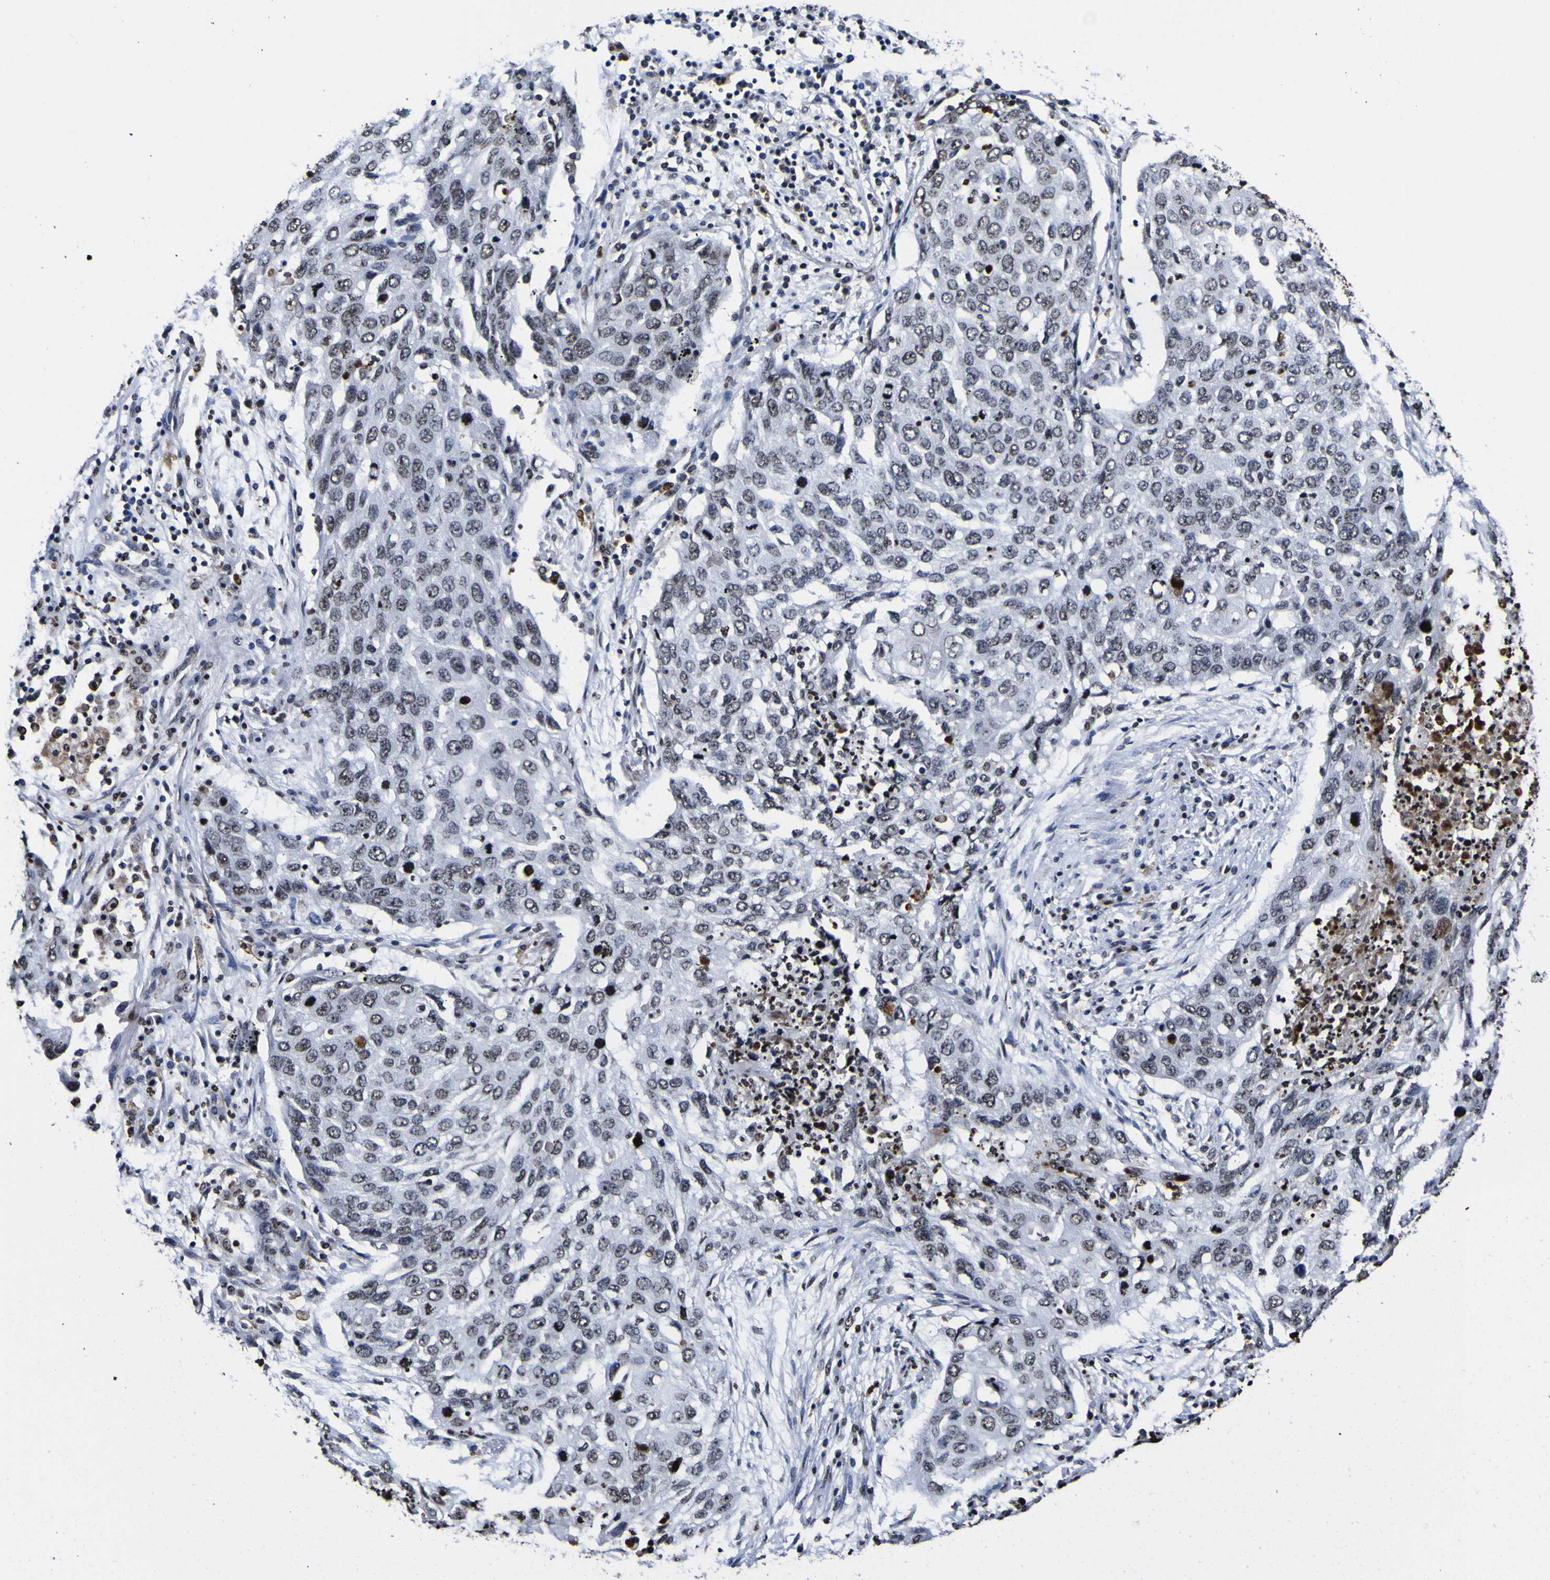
{"staining": {"intensity": "weak", "quantity": "<25%", "location": "nuclear"}, "tissue": "lung cancer", "cell_type": "Tumor cells", "image_type": "cancer", "snomed": [{"axis": "morphology", "description": "Squamous cell carcinoma, NOS"}, {"axis": "topography", "description": "Lung"}], "caption": "IHC photomicrograph of lung squamous cell carcinoma stained for a protein (brown), which reveals no expression in tumor cells. (DAB (3,3'-diaminobenzidine) IHC, high magnification).", "gene": "PIAS1", "patient": {"sex": "female", "age": 63}}